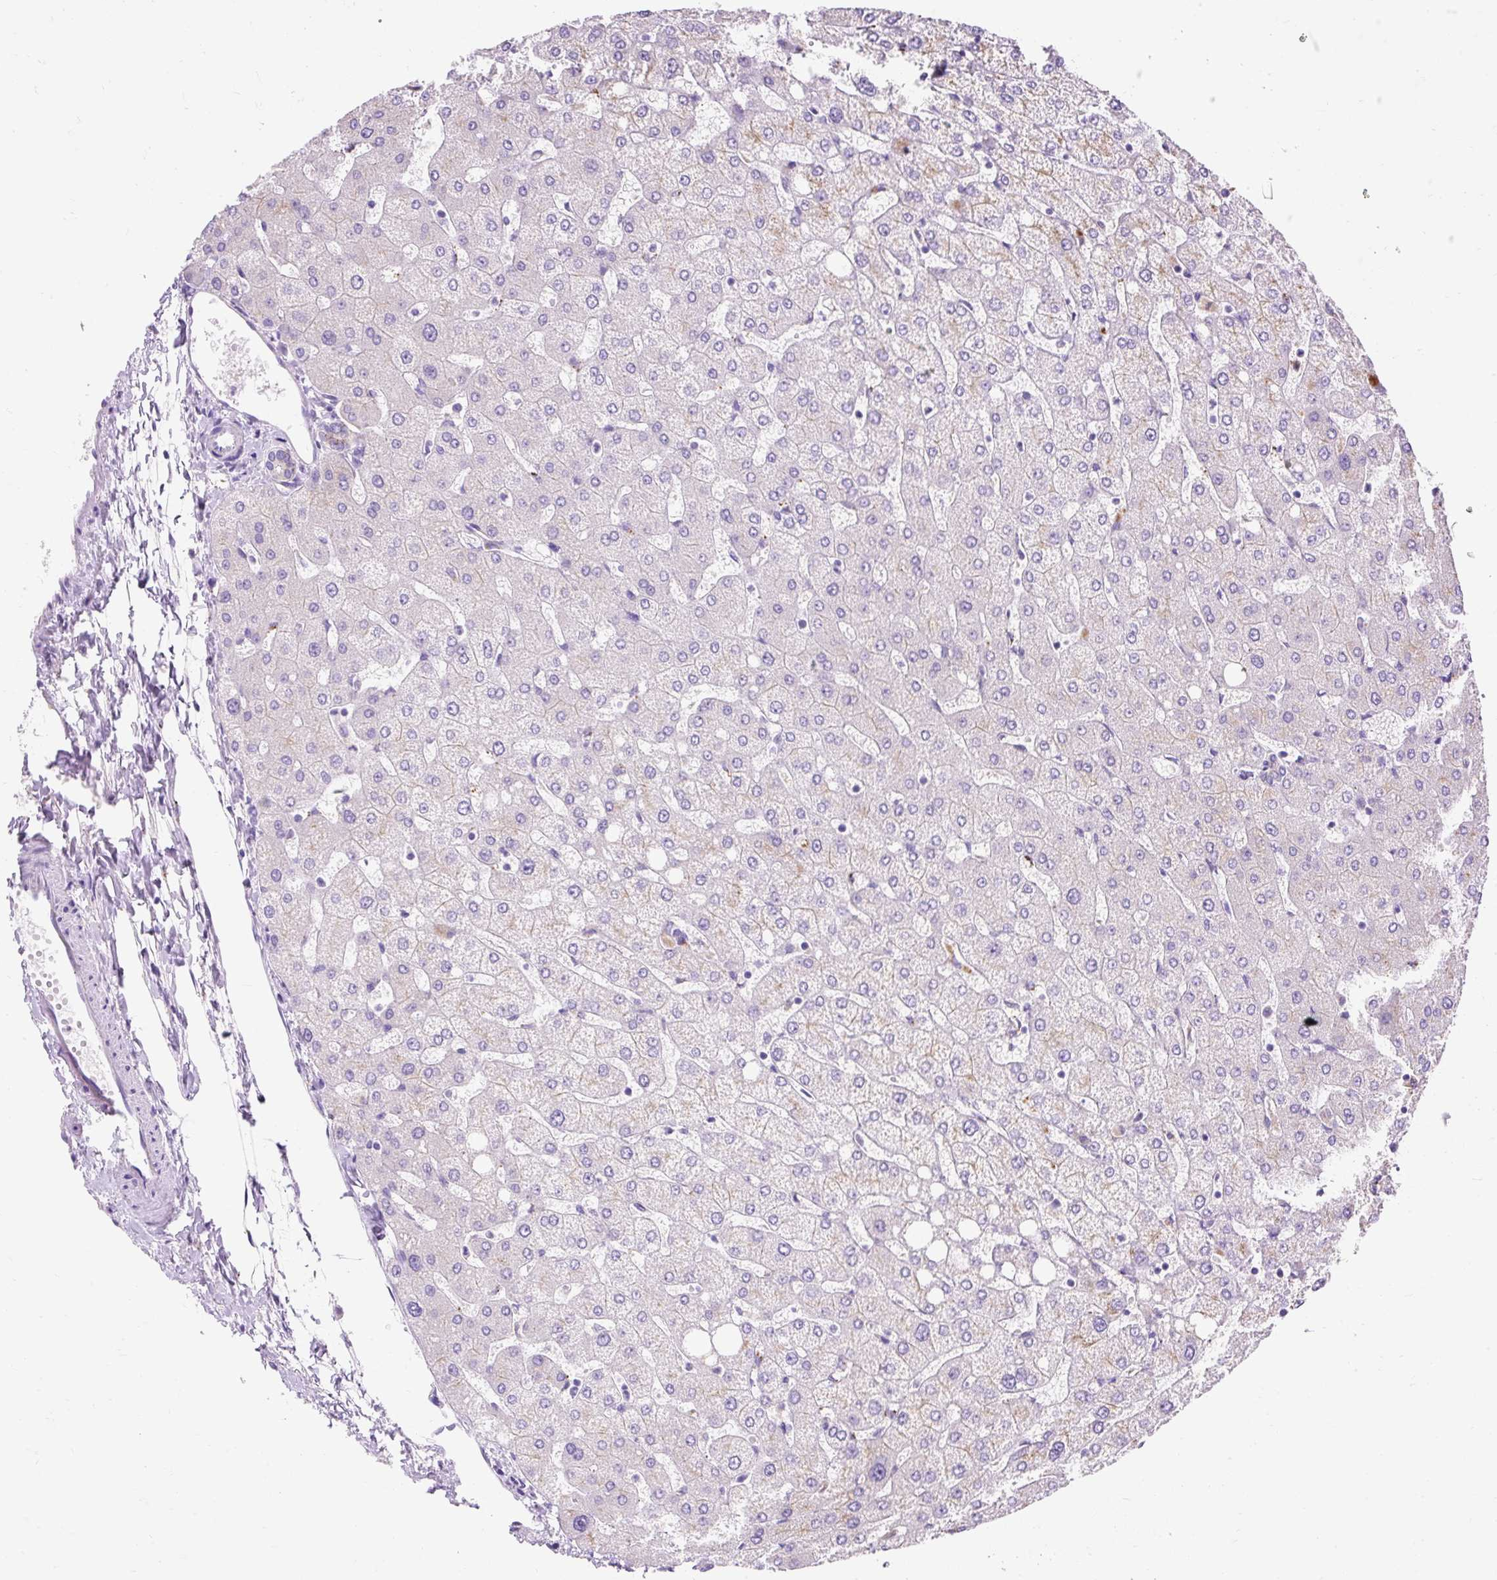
{"staining": {"intensity": "negative", "quantity": "none", "location": "none"}, "tissue": "liver", "cell_type": "Cholangiocytes", "image_type": "normal", "snomed": [{"axis": "morphology", "description": "Normal tissue, NOS"}, {"axis": "topography", "description": "Liver"}], "caption": "IHC of benign human liver displays no staining in cholangiocytes.", "gene": "HEXB", "patient": {"sex": "female", "age": 54}}